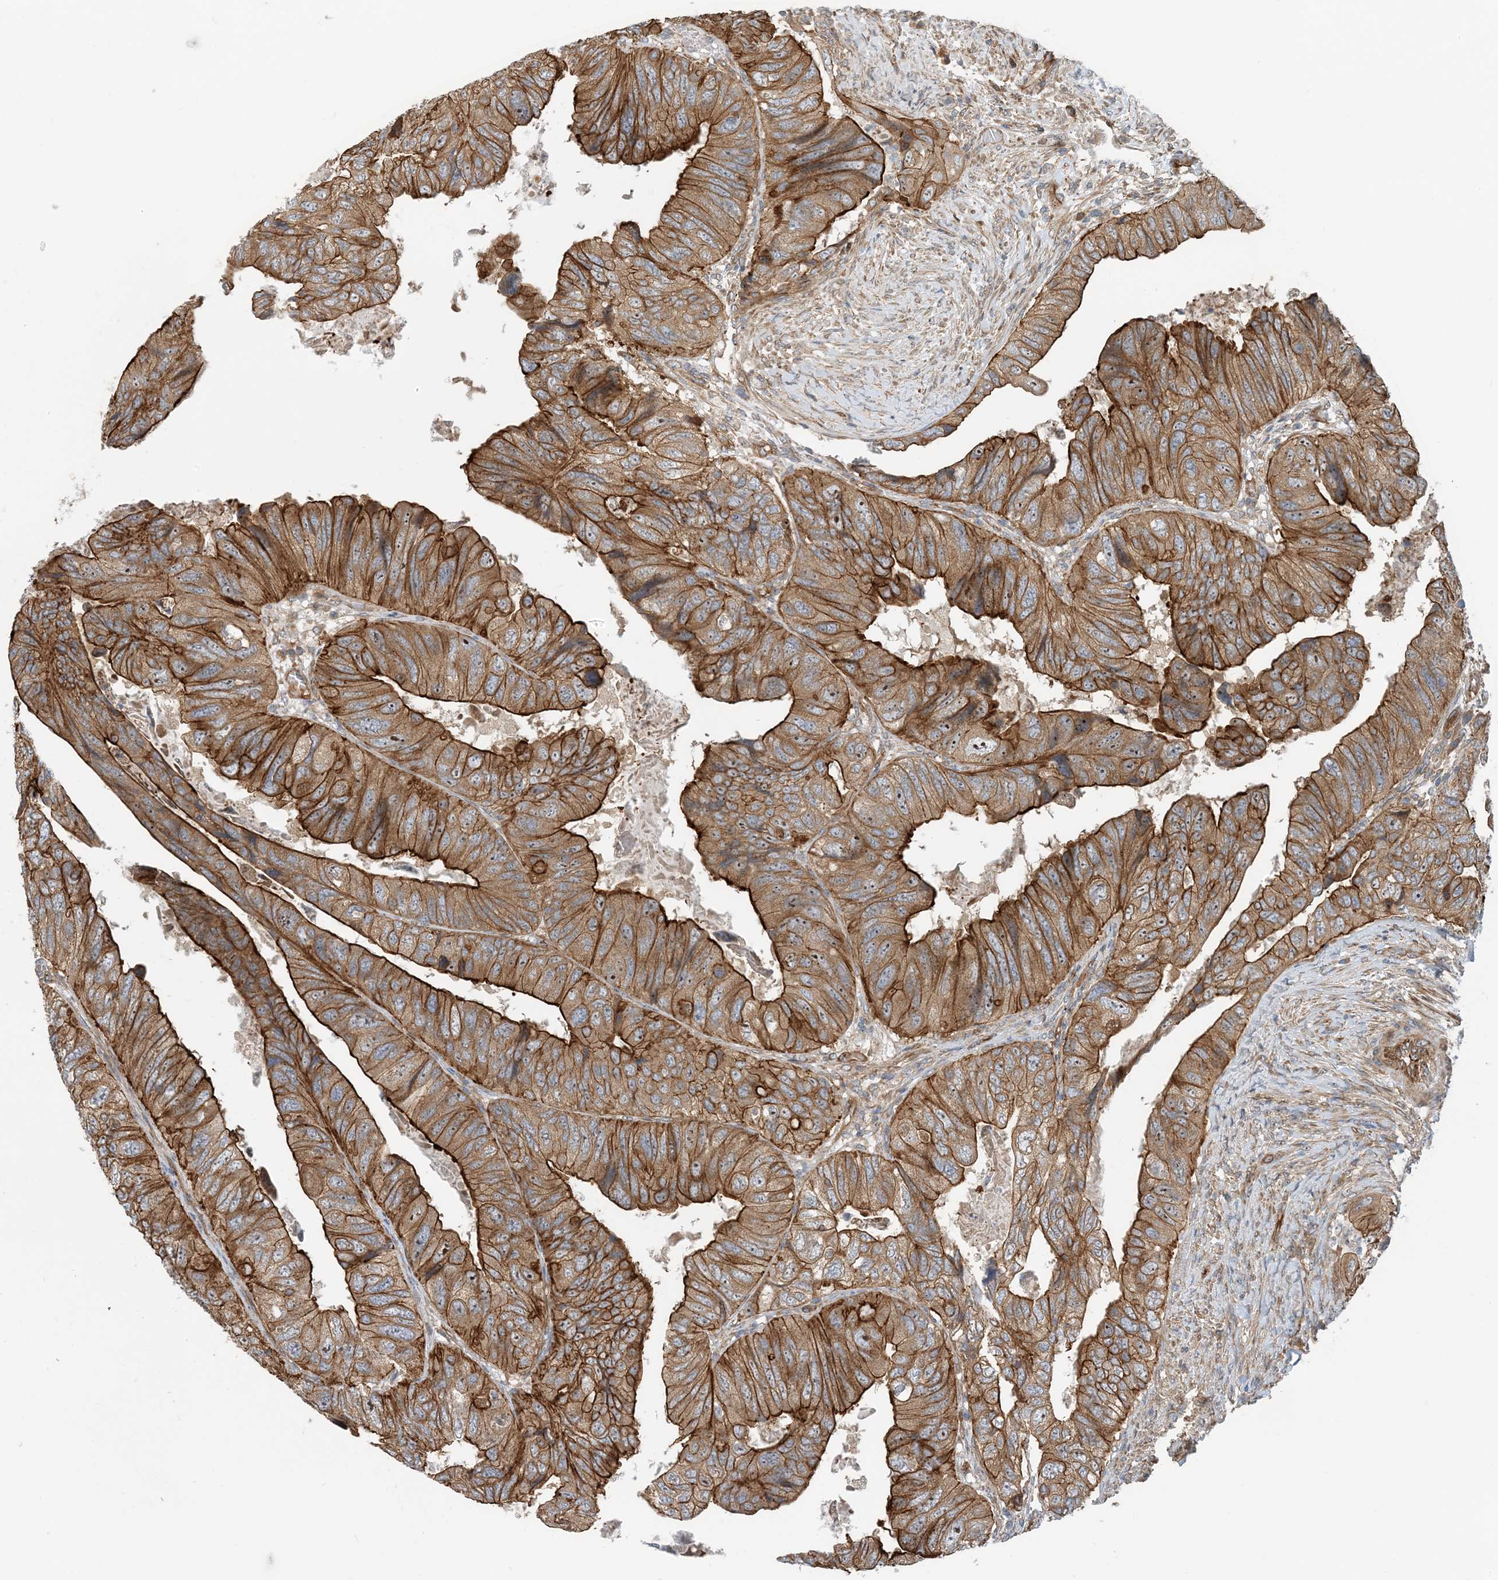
{"staining": {"intensity": "strong", "quantity": ">75%", "location": "cytoplasmic/membranous"}, "tissue": "colorectal cancer", "cell_type": "Tumor cells", "image_type": "cancer", "snomed": [{"axis": "morphology", "description": "Adenocarcinoma, NOS"}, {"axis": "topography", "description": "Rectum"}], "caption": "A brown stain highlights strong cytoplasmic/membranous positivity of a protein in human colorectal adenocarcinoma tumor cells.", "gene": "MYL5", "patient": {"sex": "male", "age": 63}}